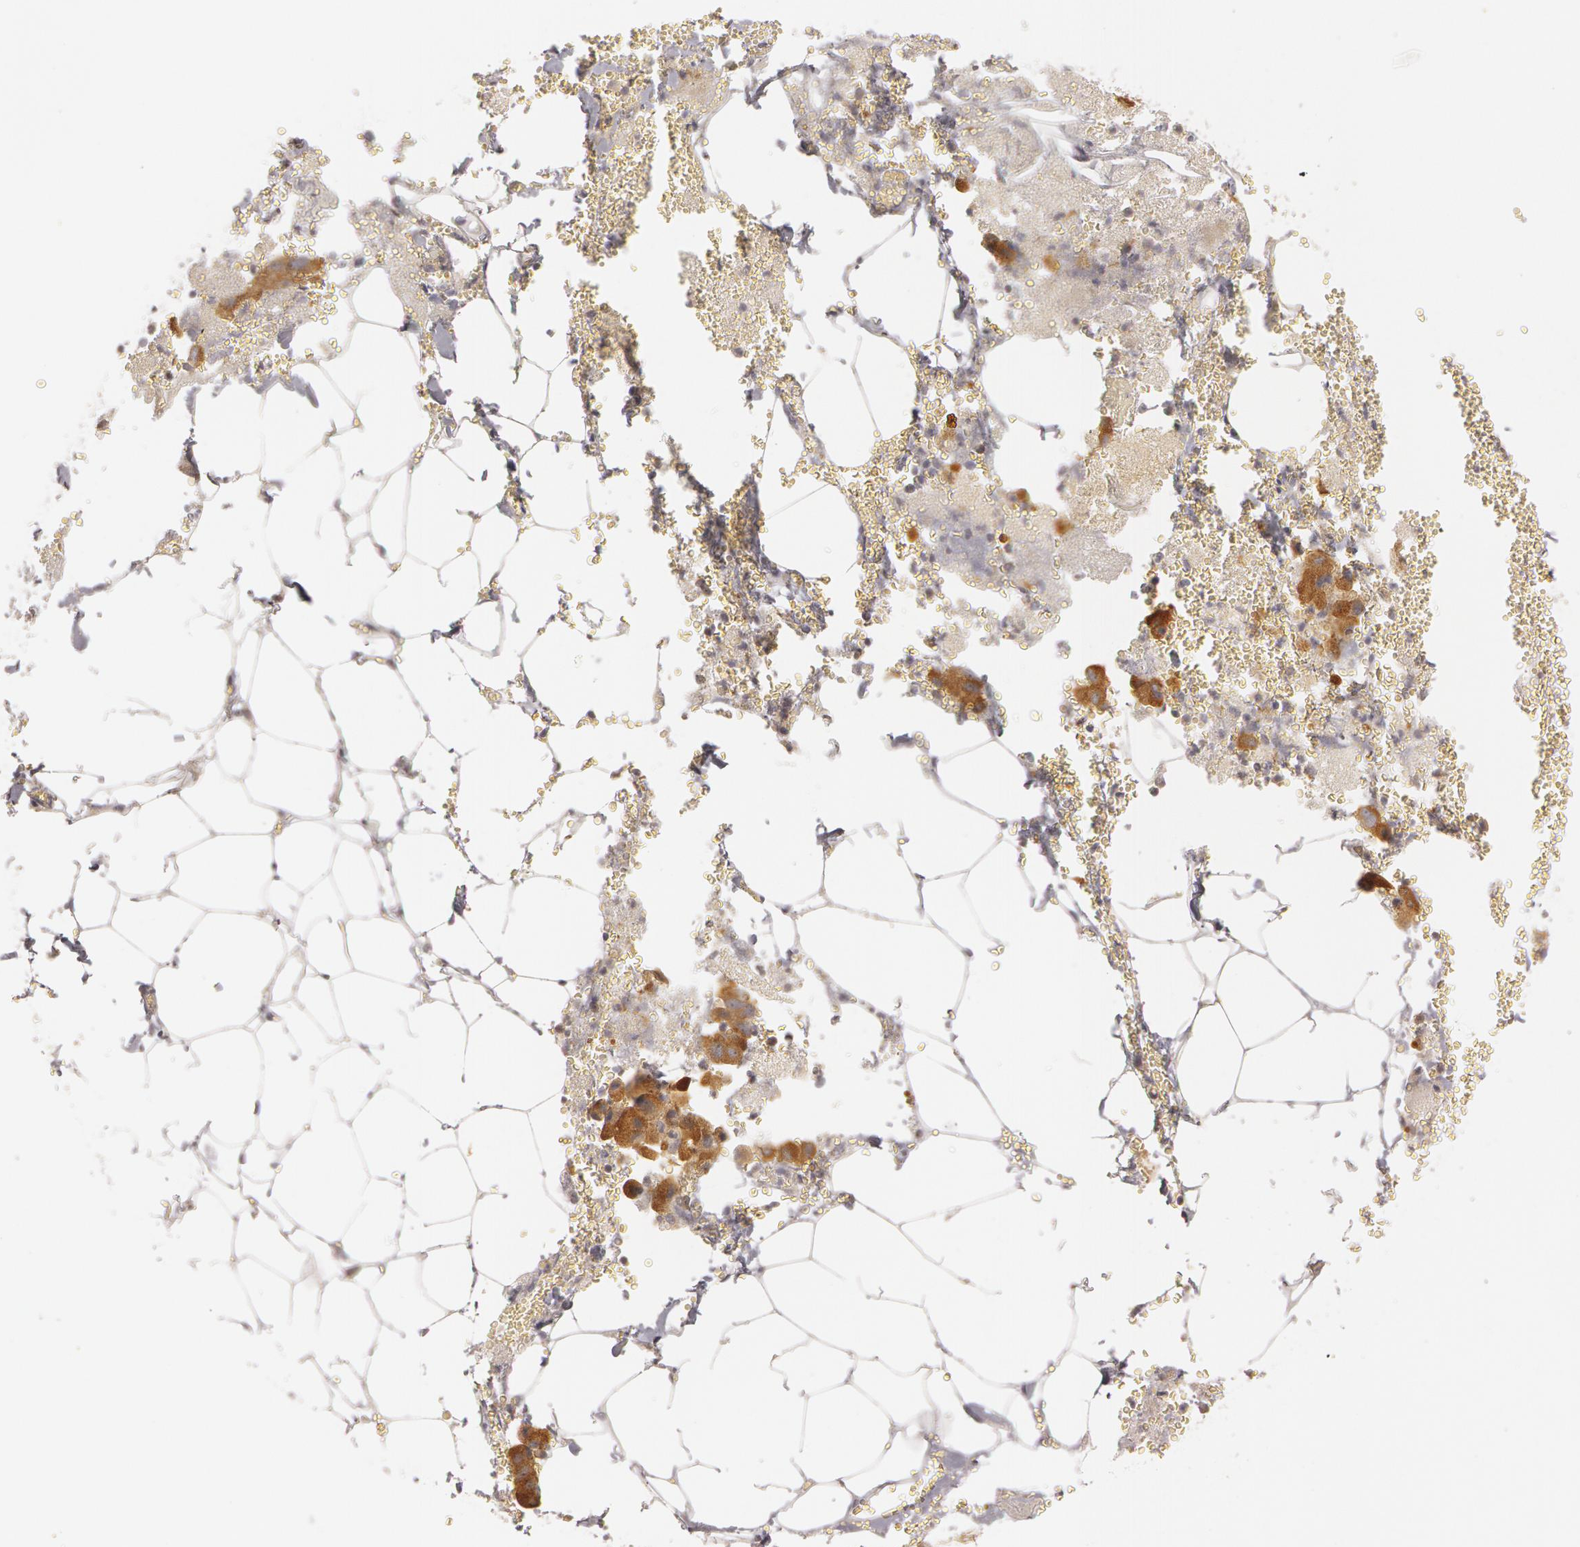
{"staining": {"intensity": "moderate", "quantity": "25%-75%", "location": "cytoplasmic/membranous"}, "tissue": "adrenal gland", "cell_type": "Glandular cells", "image_type": "normal", "snomed": [{"axis": "morphology", "description": "Normal tissue, NOS"}, {"axis": "topography", "description": "Adrenal gland"}], "caption": "Glandular cells display medium levels of moderate cytoplasmic/membranous staining in approximately 25%-75% of cells in unremarkable human adrenal gland.", "gene": "RALGAPA1", "patient": {"sex": "female", "age": 71}}